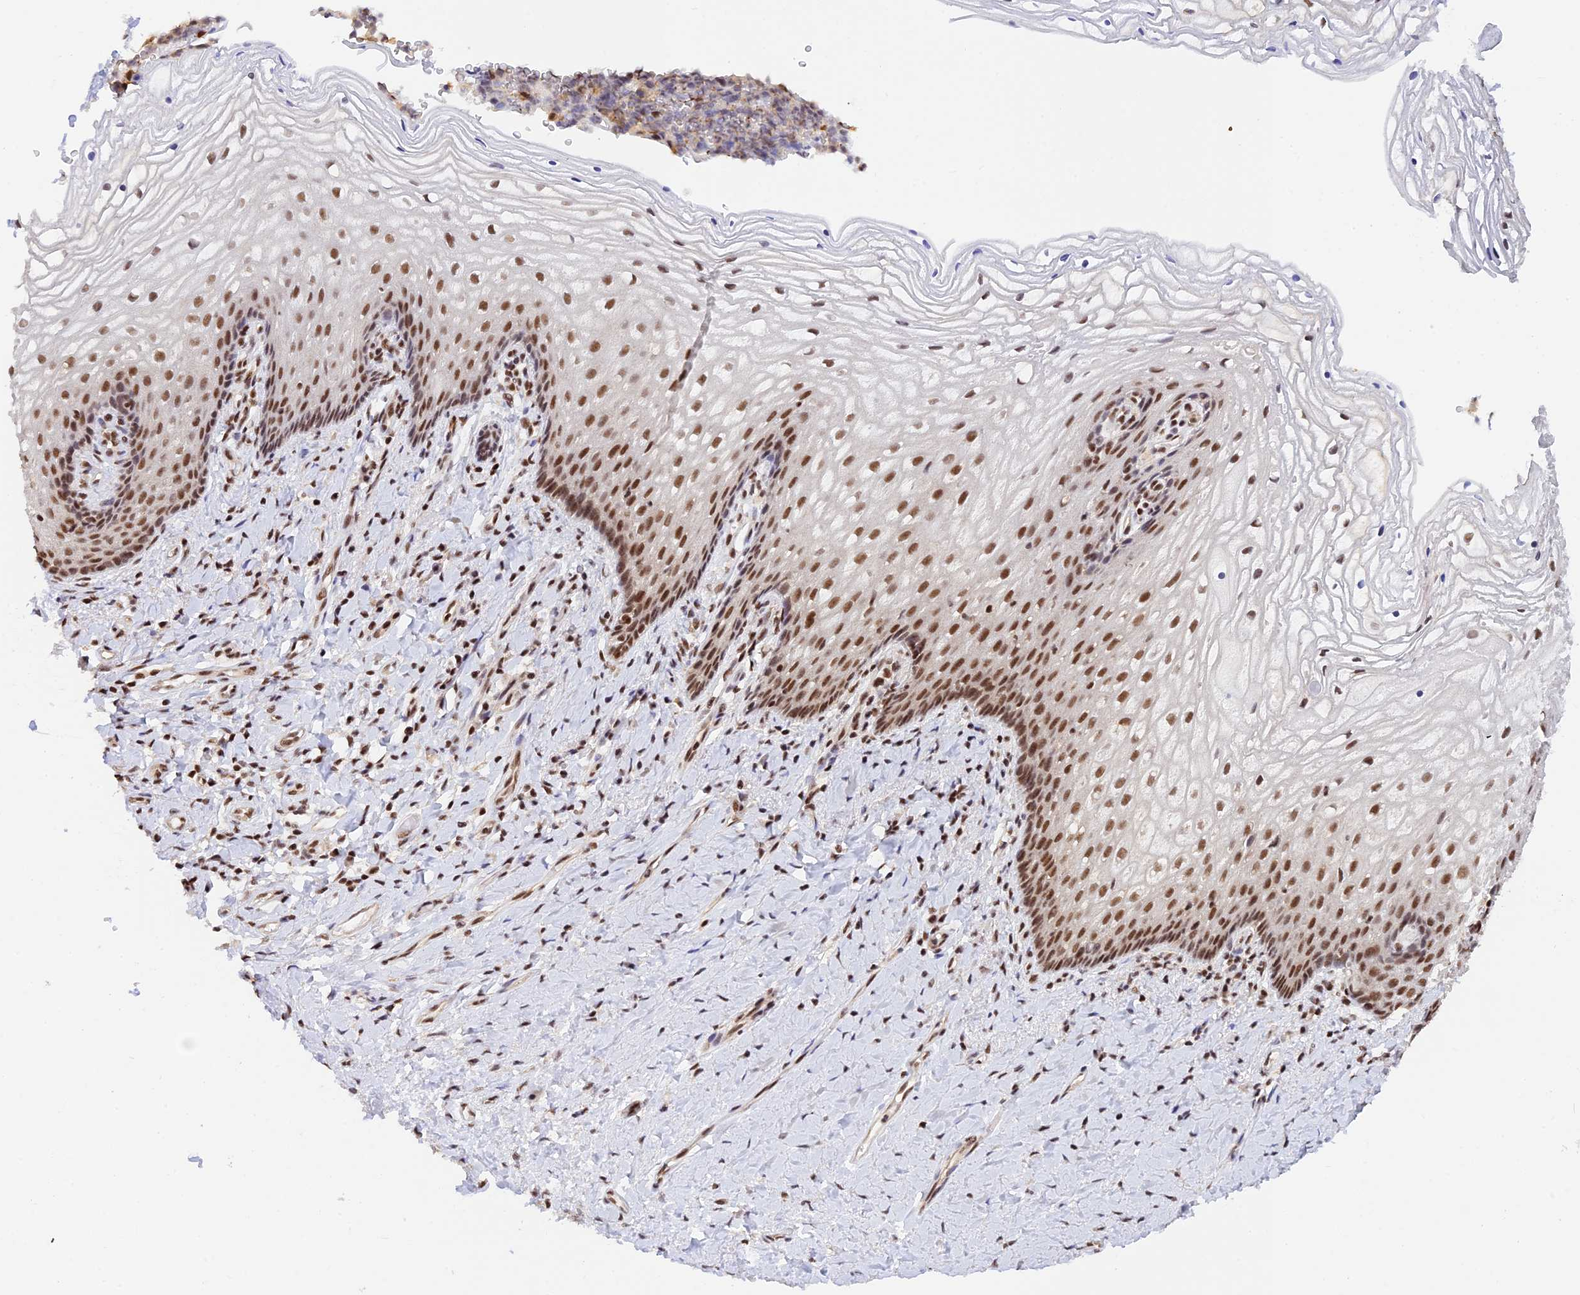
{"staining": {"intensity": "moderate", "quantity": ">75%", "location": "nuclear"}, "tissue": "vagina", "cell_type": "Squamous epithelial cells", "image_type": "normal", "snomed": [{"axis": "morphology", "description": "Normal tissue, NOS"}, {"axis": "topography", "description": "Vagina"}], "caption": "This photomicrograph shows immunohistochemistry (IHC) staining of benign vagina, with medium moderate nuclear expression in about >75% of squamous epithelial cells.", "gene": "THAP11", "patient": {"sex": "female", "age": 60}}